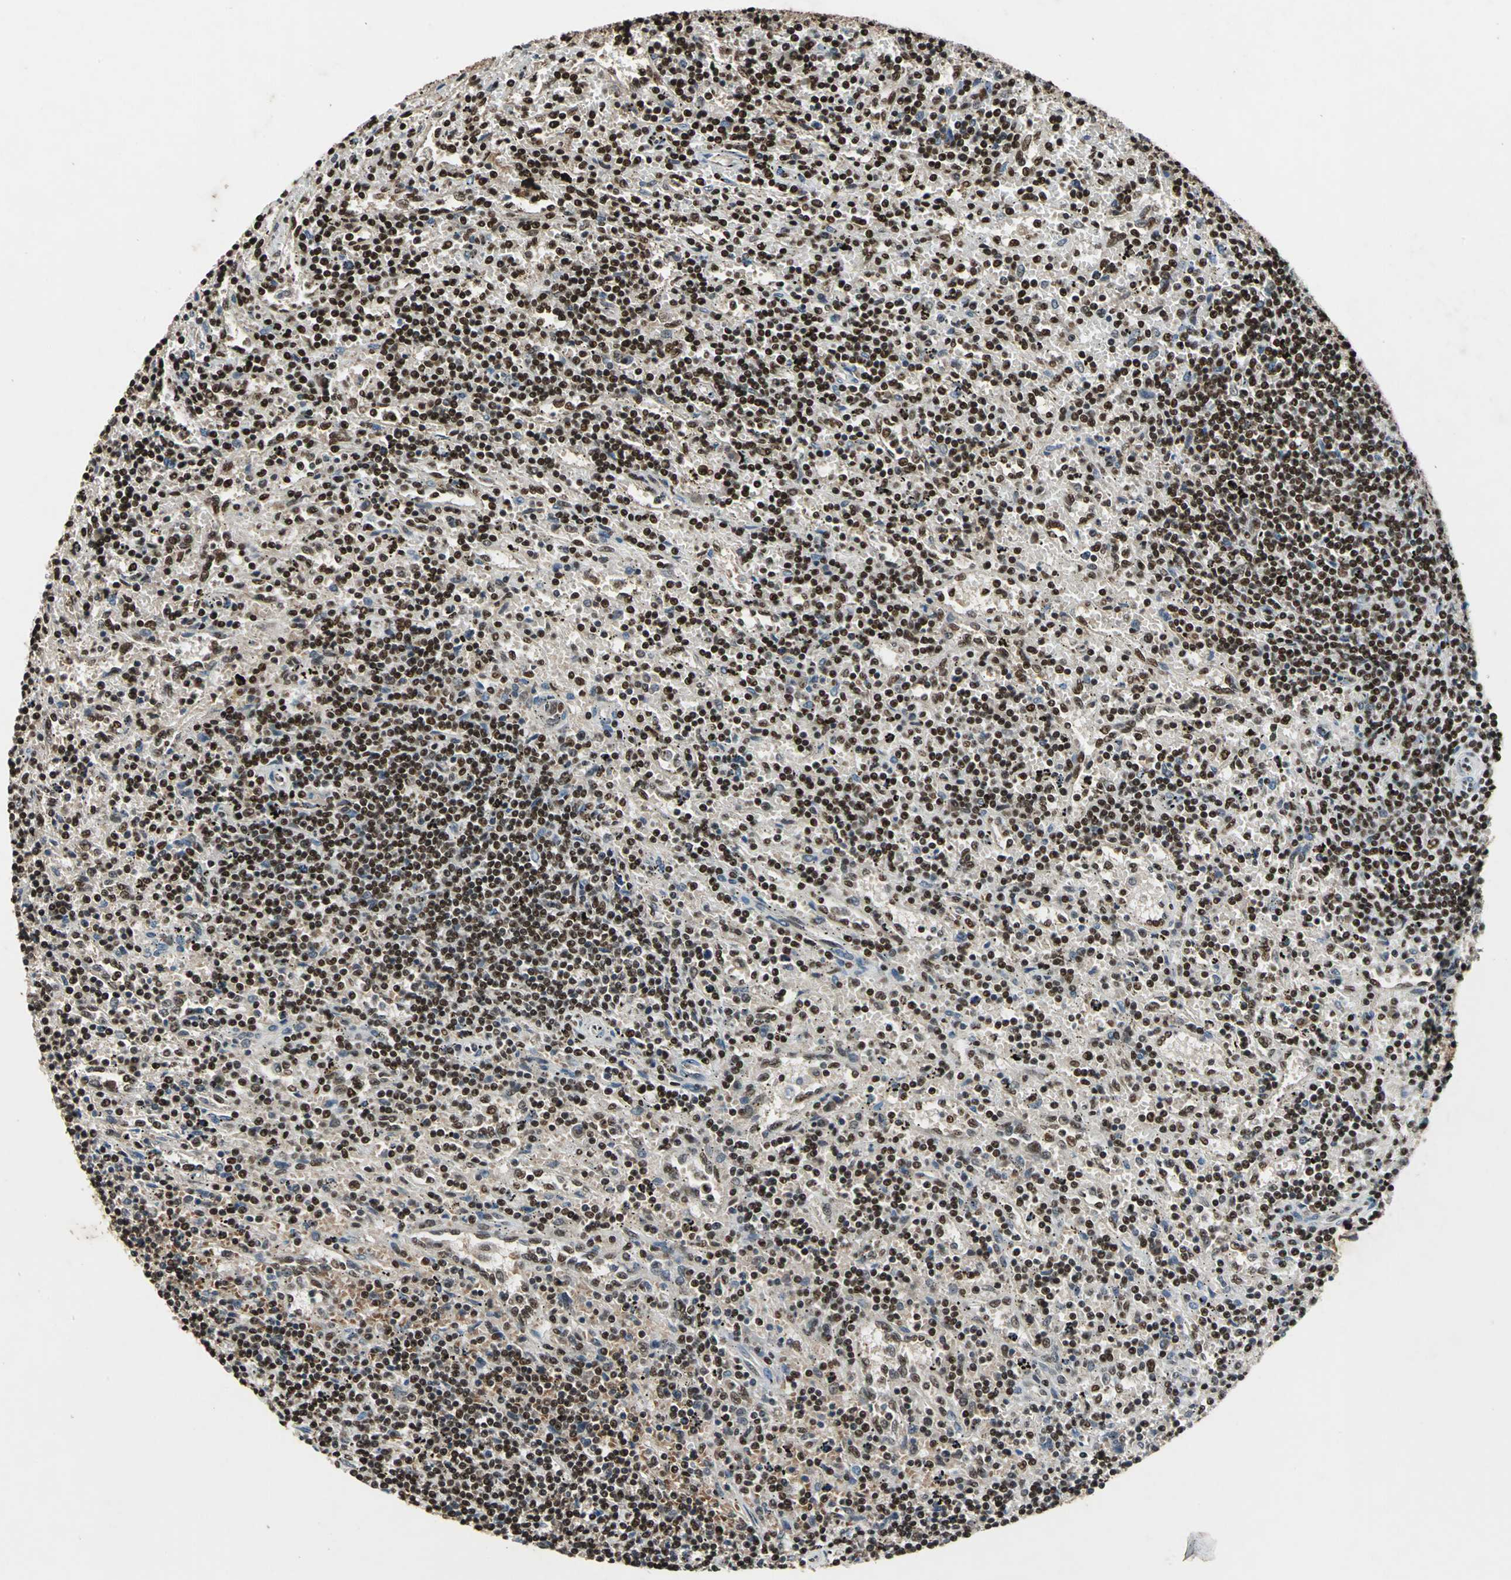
{"staining": {"intensity": "strong", "quantity": ">75%", "location": "nuclear"}, "tissue": "lymphoma", "cell_type": "Tumor cells", "image_type": "cancer", "snomed": [{"axis": "morphology", "description": "Malignant lymphoma, non-Hodgkin's type, Low grade"}, {"axis": "topography", "description": "Spleen"}], "caption": "Strong nuclear staining for a protein is identified in approximately >75% of tumor cells of malignant lymphoma, non-Hodgkin's type (low-grade) using IHC.", "gene": "ANP32A", "patient": {"sex": "male", "age": 76}}